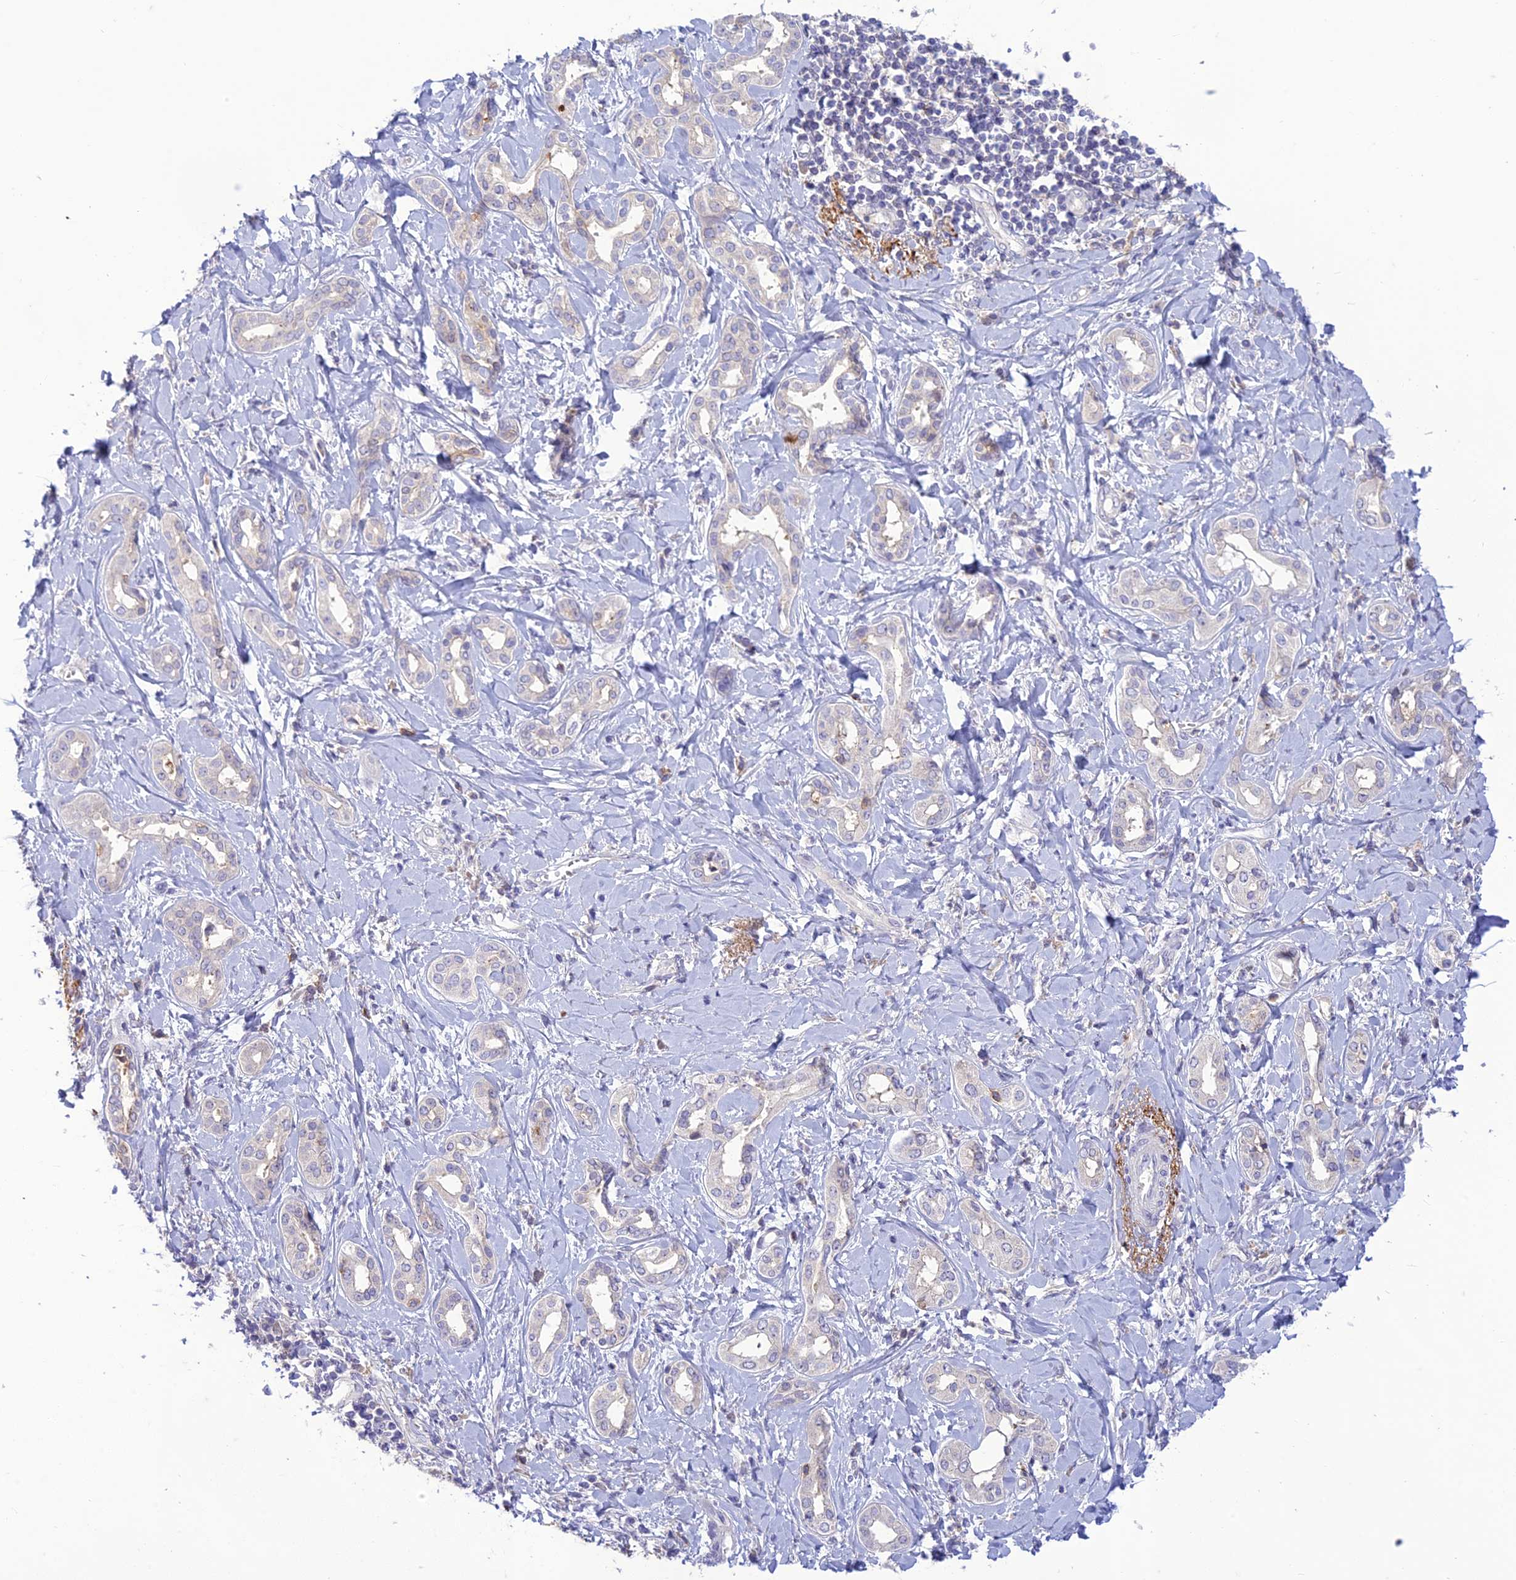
{"staining": {"intensity": "negative", "quantity": "none", "location": "none"}, "tissue": "liver cancer", "cell_type": "Tumor cells", "image_type": "cancer", "snomed": [{"axis": "morphology", "description": "Cholangiocarcinoma"}, {"axis": "topography", "description": "Liver"}], "caption": "Liver cancer was stained to show a protein in brown. There is no significant expression in tumor cells.", "gene": "ITGAE", "patient": {"sex": "female", "age": 77}}